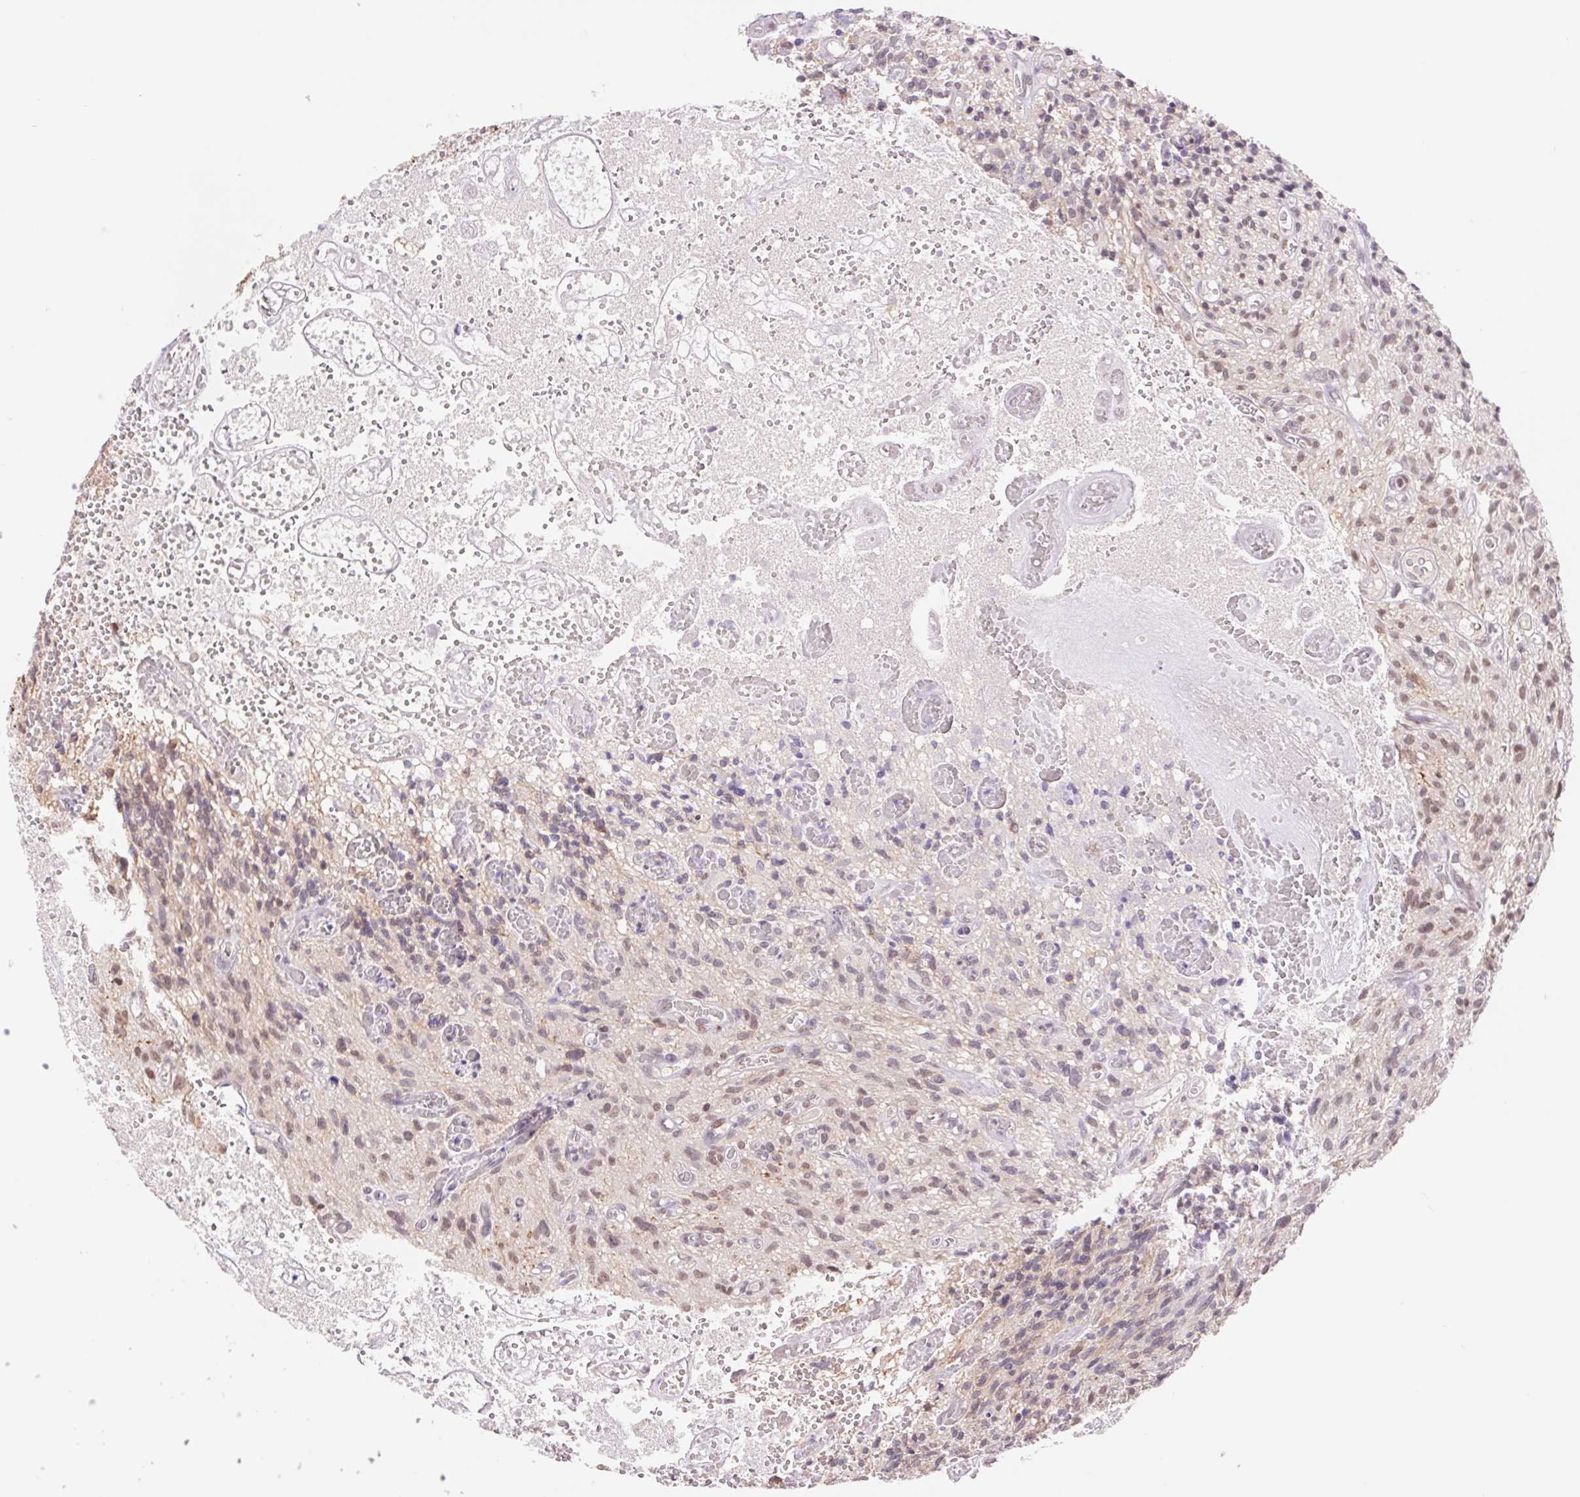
{"staining": {"intensity": "moderate", "quantity": ">75%", "location": "nuclear"}, "tissue": "glioma", "cell_type": "Tumor cells", "image_type": "cancer", "snomed": [{"axis": "morphology", "description": "Glioma, malignant, High grade"}, {"axis": "topography", "description": "Brain"}], "caption": "This micrograph displays IHC staining of malignant high-grade glioma, with medium moderate nuclear staining in about >75% of tumor cells.", "gene": "TRERF1", "patient": {"sex": "male", "age": 75}}